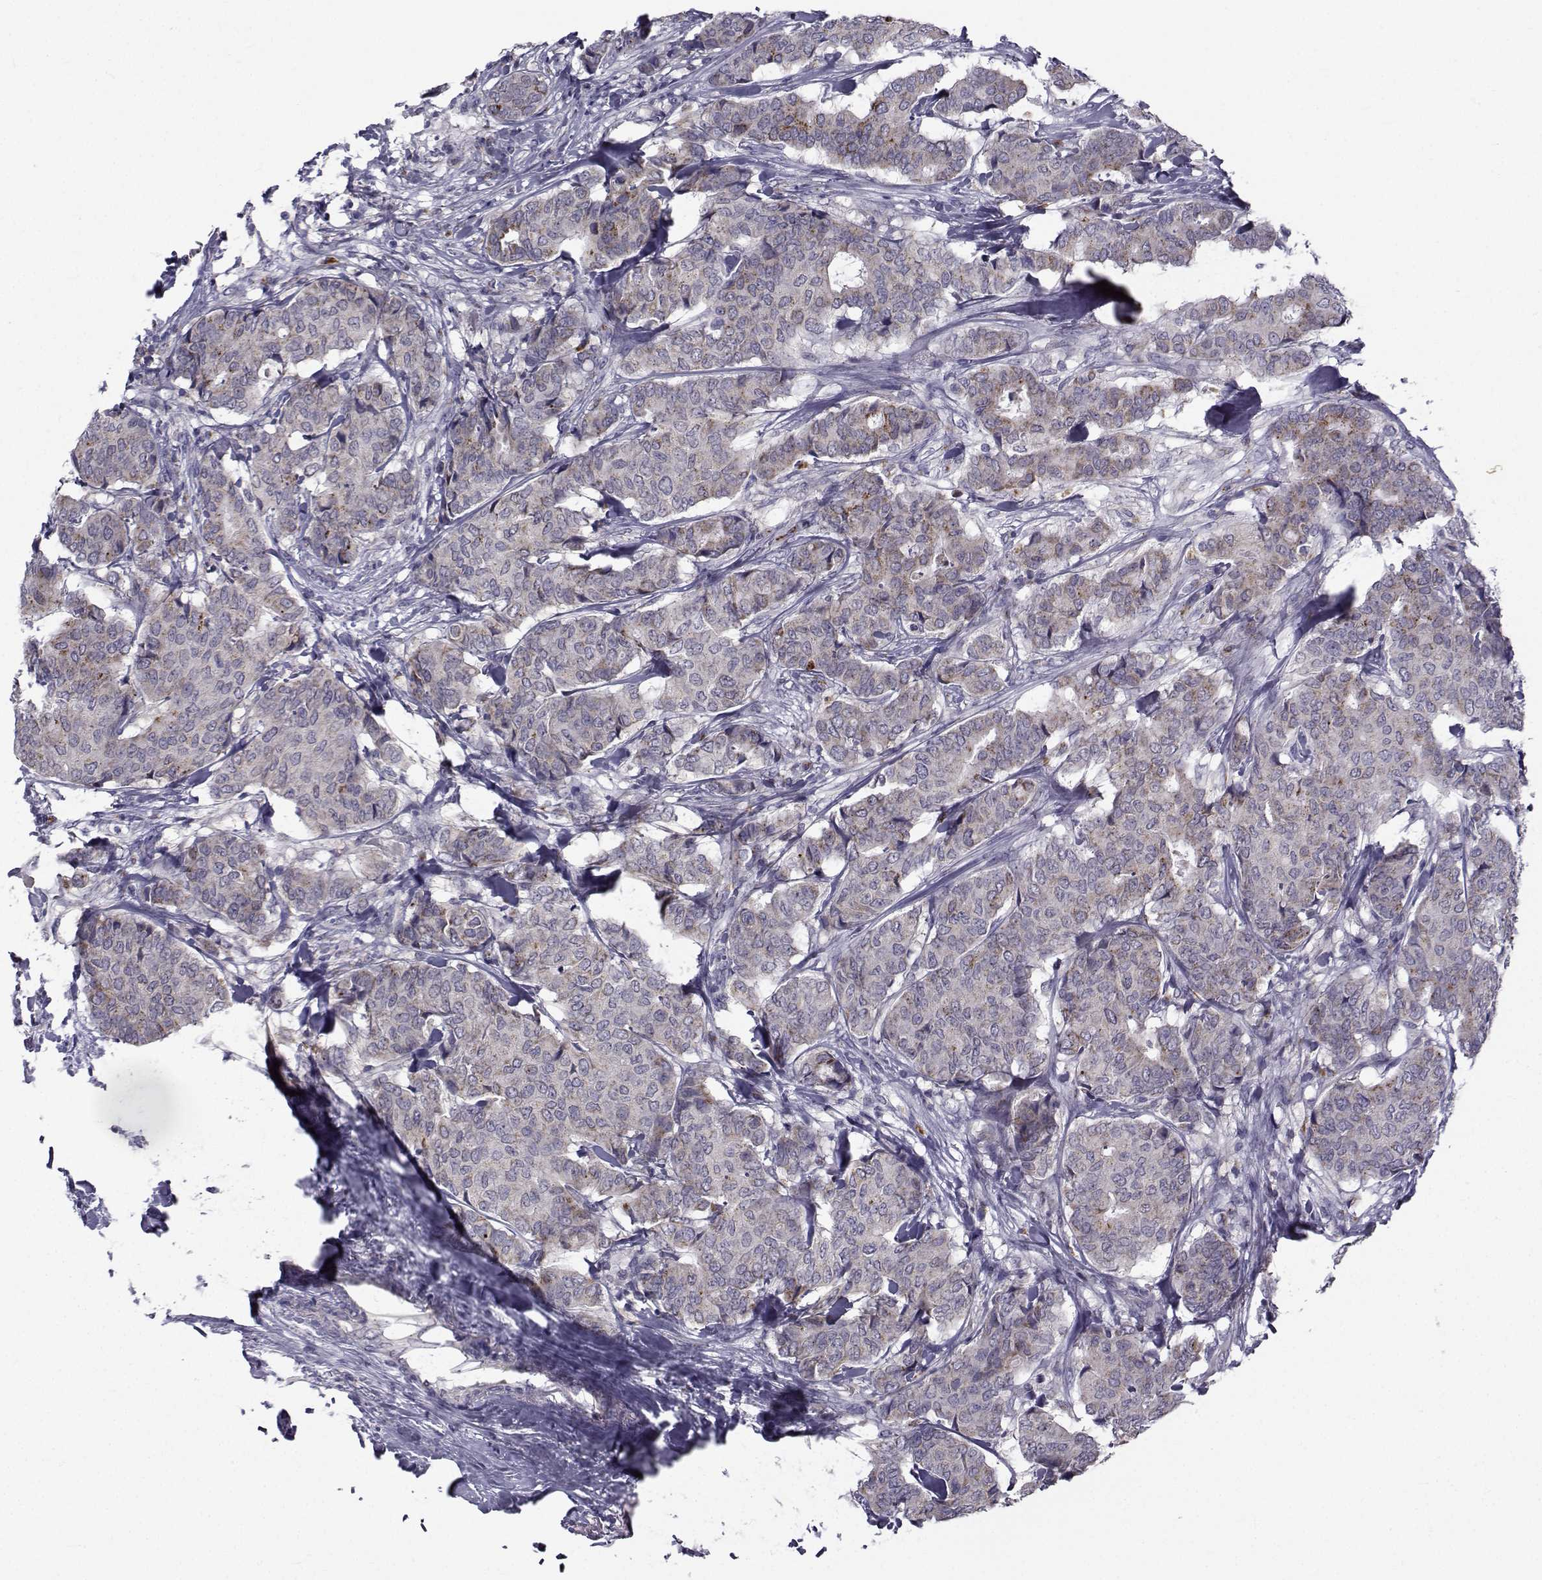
{"staining": {"intensity": "moderate", "quantity": "<25%", "location": "cytoplasmic/membranous"}, "tissue": "breast cancer", "cell_type": "Tumor cells", "image_type": "cancer", "snomed": [{"axis": "morphology", "description": "Duct carcinoma"}, {"axis": "topography", "description": "Breast"}], "caption": "Protein staining exhibits moderate cytoplasmic/membranous expression in about <25% of tumor cells in breast intraductal carcinoma. (brown staining indicates protein expression, while blue staining denotes nuclei).", "gene": "ANGPT1", "patient": {"sex": "female", "age": 75}}